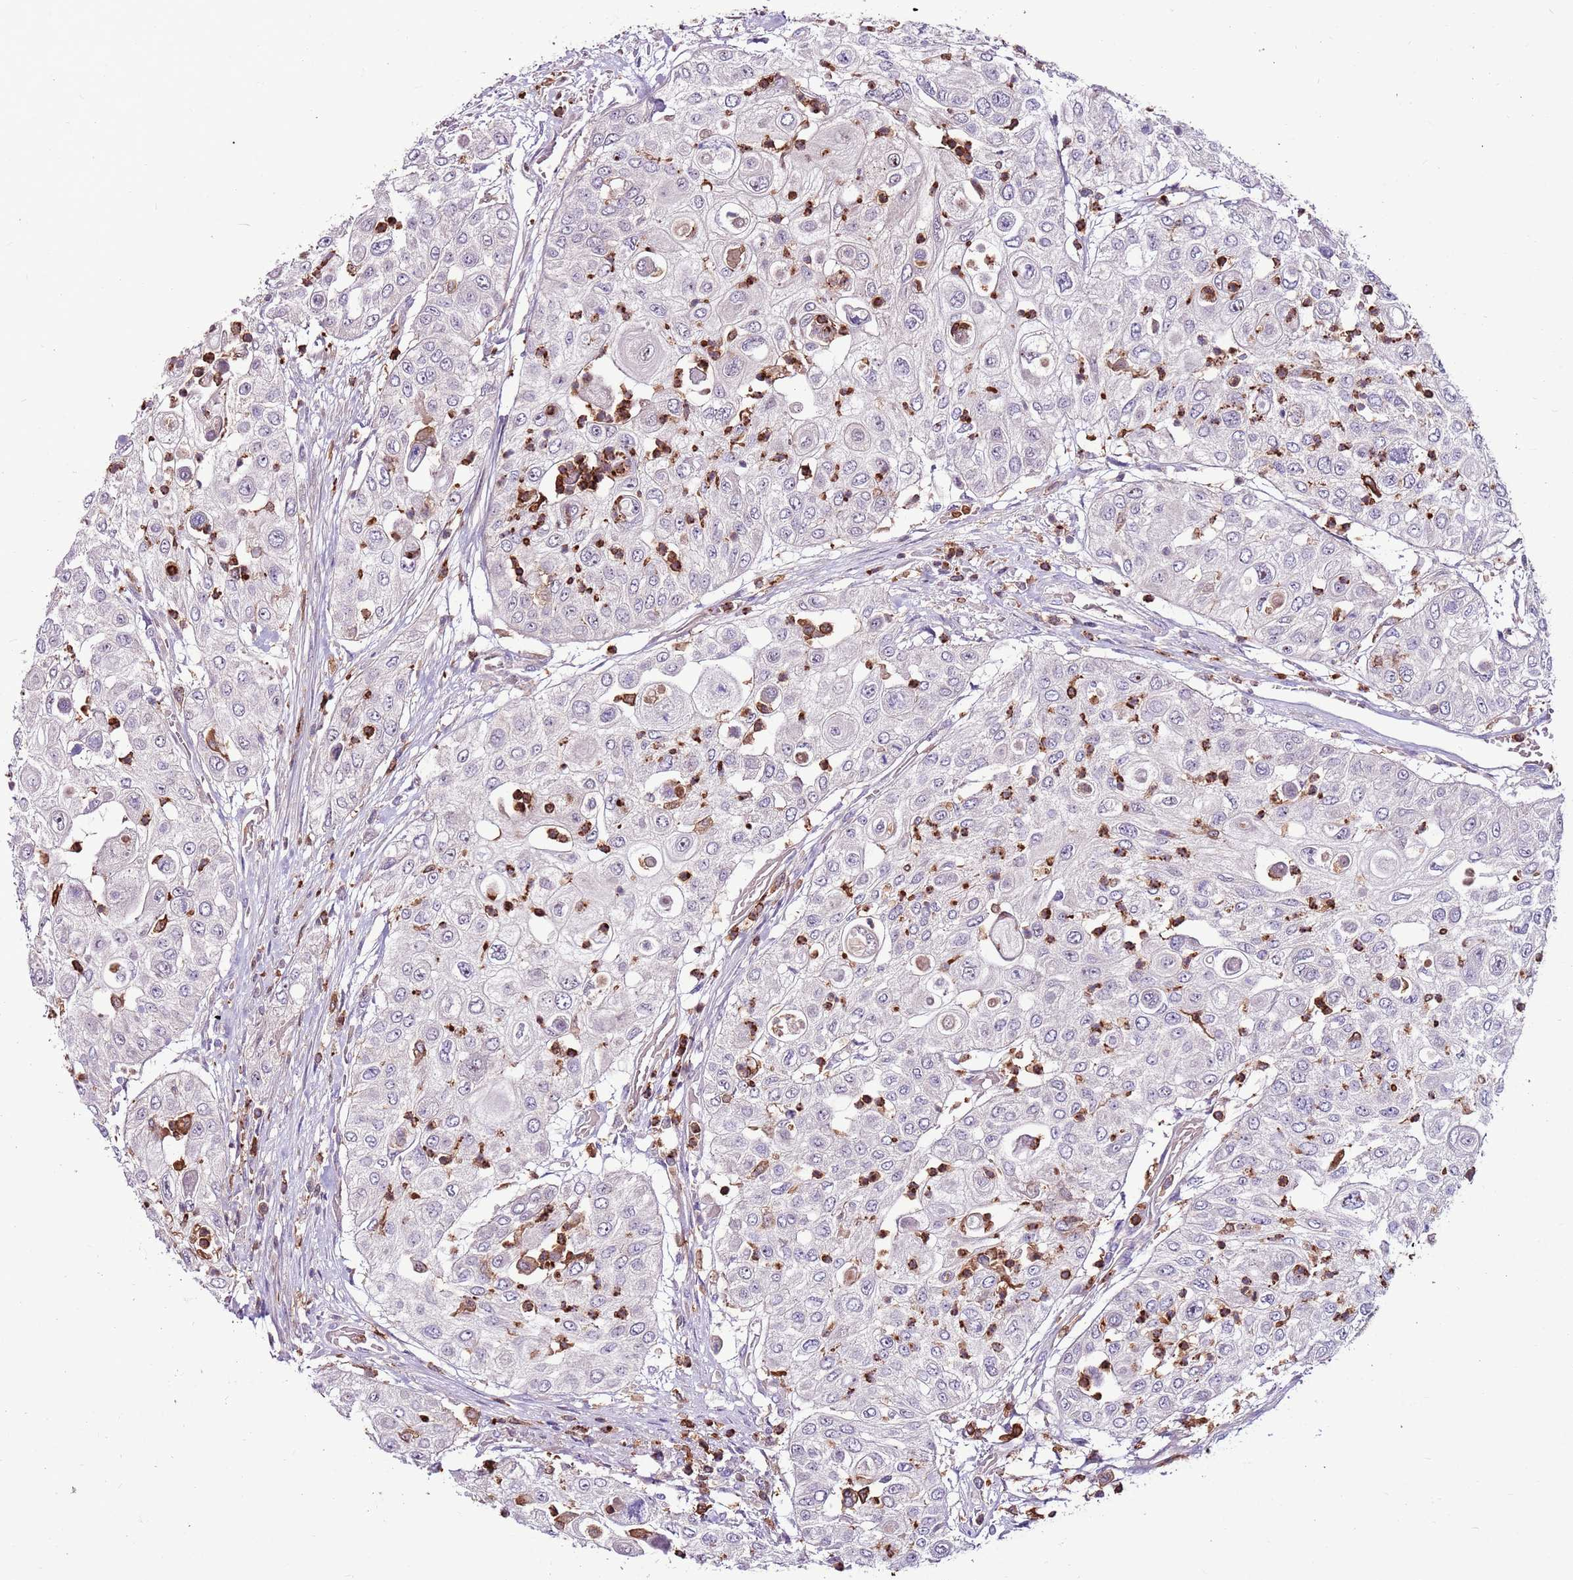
{"staining": {"intensity": "negative", "quantity": "none", "location": "none"}, "tissue": "urothelial cancer", "cell_type": "Tumor cells", "image_type": "cancer", "snomed": [{"axis": "morphology", "description": "Urothelial carcinoma, High grade"}, {"axis": "topography", "description": "Urinary bladder"}], "caption": "This is an immunohistochemistry (IHC) image of human urothelial cancer. There is no staining in tumor cells.", "gene": "ZSWIM1", "patient": {"sex": "female", "age": 79}}